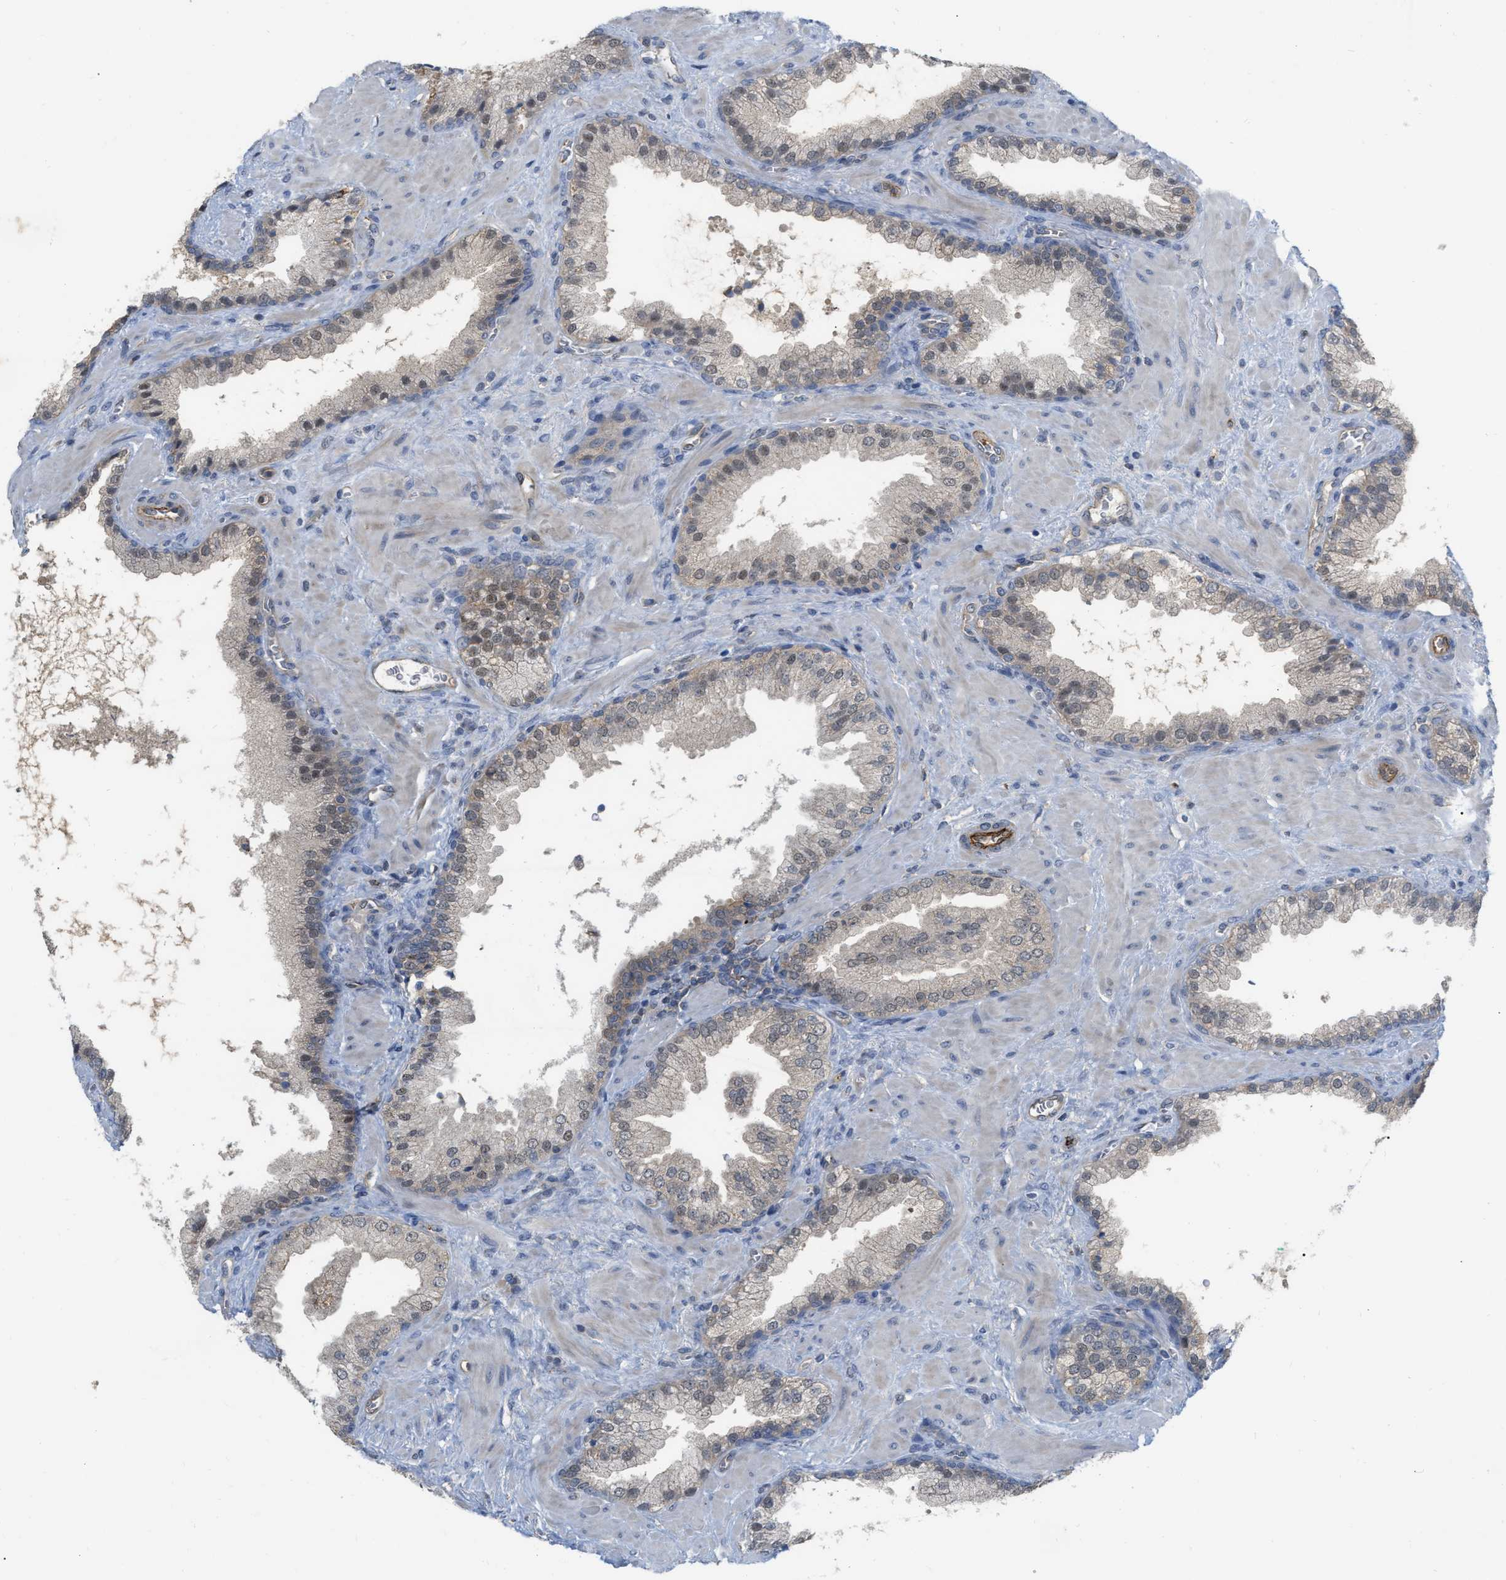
{"staining": {"intensity": "weak", "quantity": "<25%", "location": "cytoplasmic/membranous"}, "tissue": "prostate cancer", "cell_type": "Tumor cells", "image_type": "cancer", "snomed": [{"axis": "morphology", "description": "Adenocarcinoma, Low grade"}, {"axis": "topography", "description": "Prostate"}], "caption": "DAB immunohistochemical staining of human adenocarcinoma (low-grade) (prostate) exhibits no significant positivity in tumor cells. (IHC, brightfield microscopy, high magnification).", "gene": "NAPEPLD", "patient": {"sex": "male", "age": 71}}